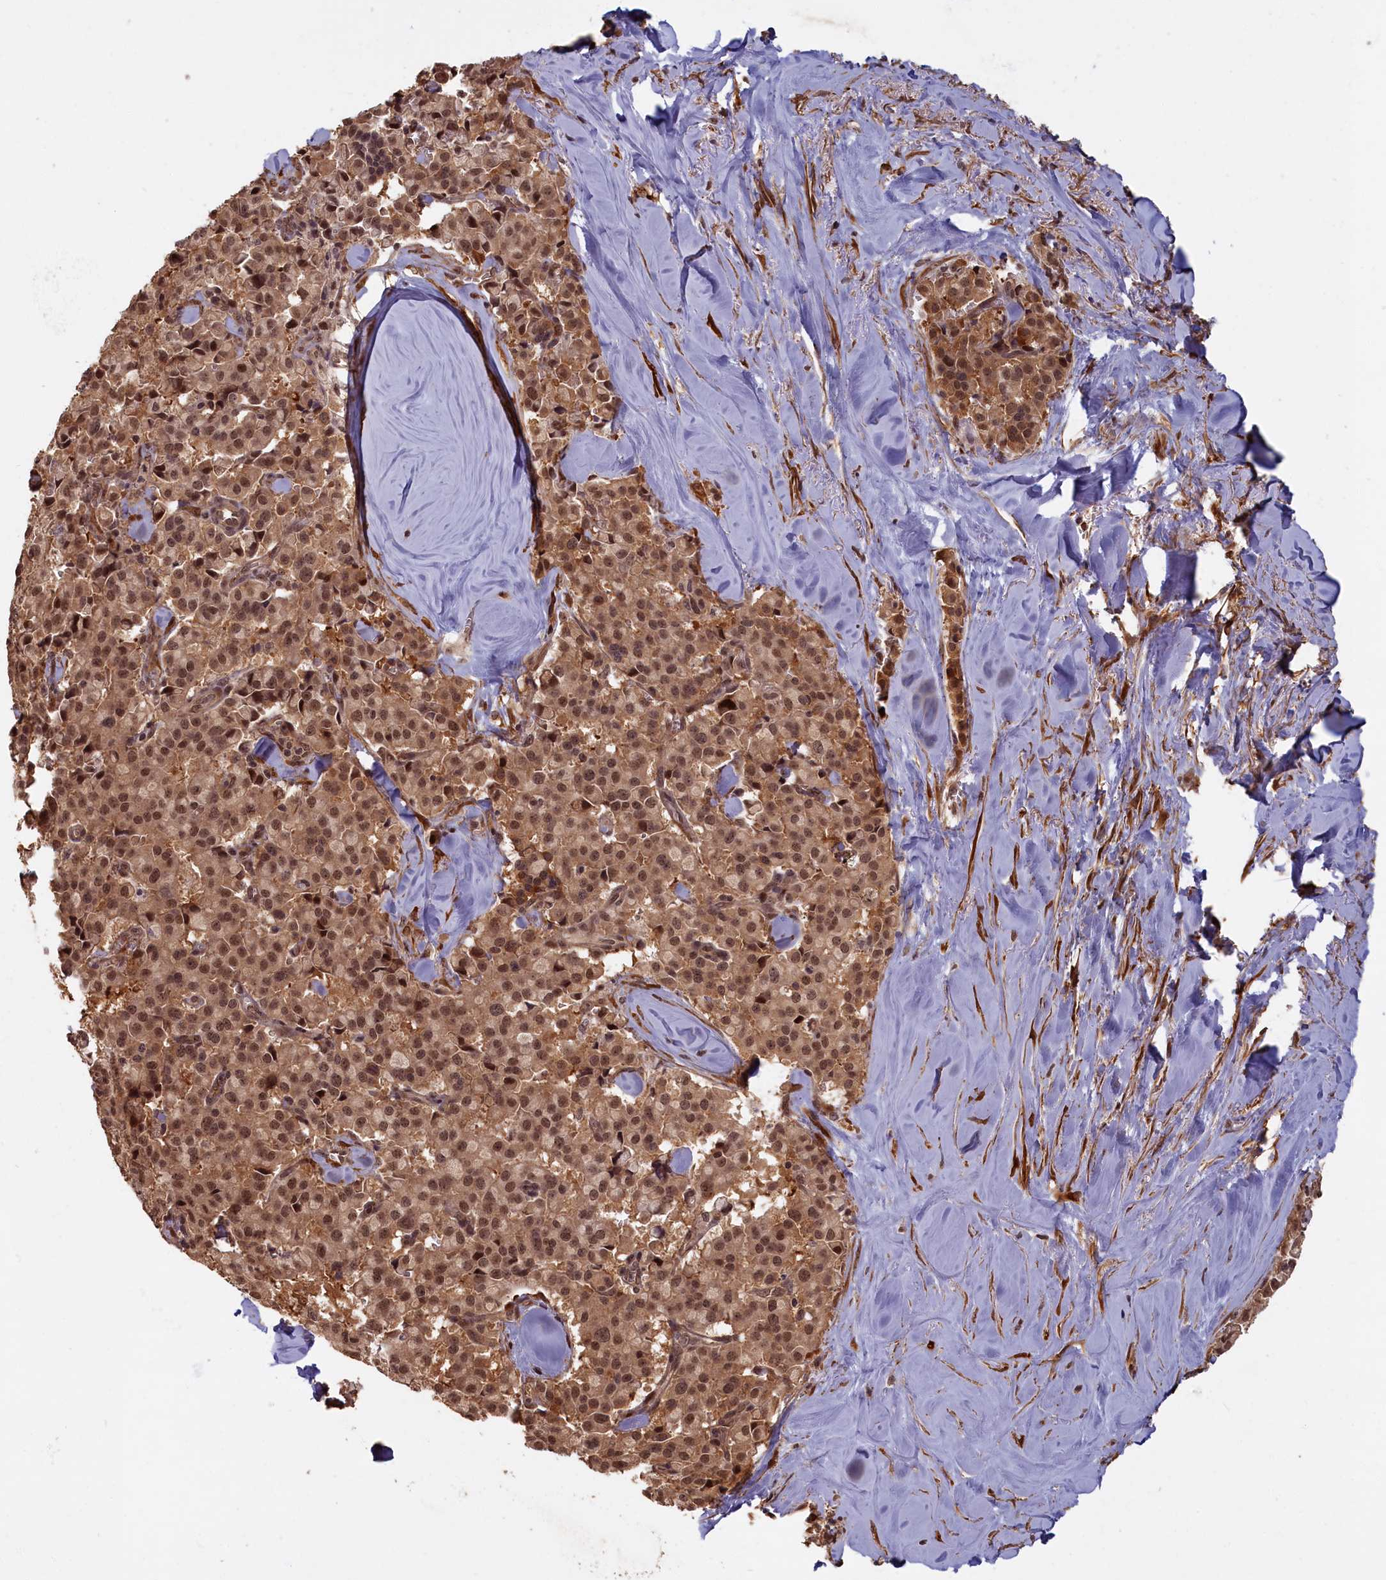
{"staining": {"intensity": "moderate", "quantity": ">75%", "location": "cytoplasmic/membranous,nuclear"}, "tissue": "pancreatic cancer", "cell_type": "Tumor cells", "image_type": "cancer", "snomed": [{"axis": "morphology", "description": "Adenocarcinoma, NOS"}, {"axis": "topography", "description": "Pancreas"}], "caption": "Adenocarcinoma (pancreatic) stained with a protein marker demonstrates moderate staining in tumor cells.", "gene": "HIF3A", "patient": {"sex": "male", "age": 65}}